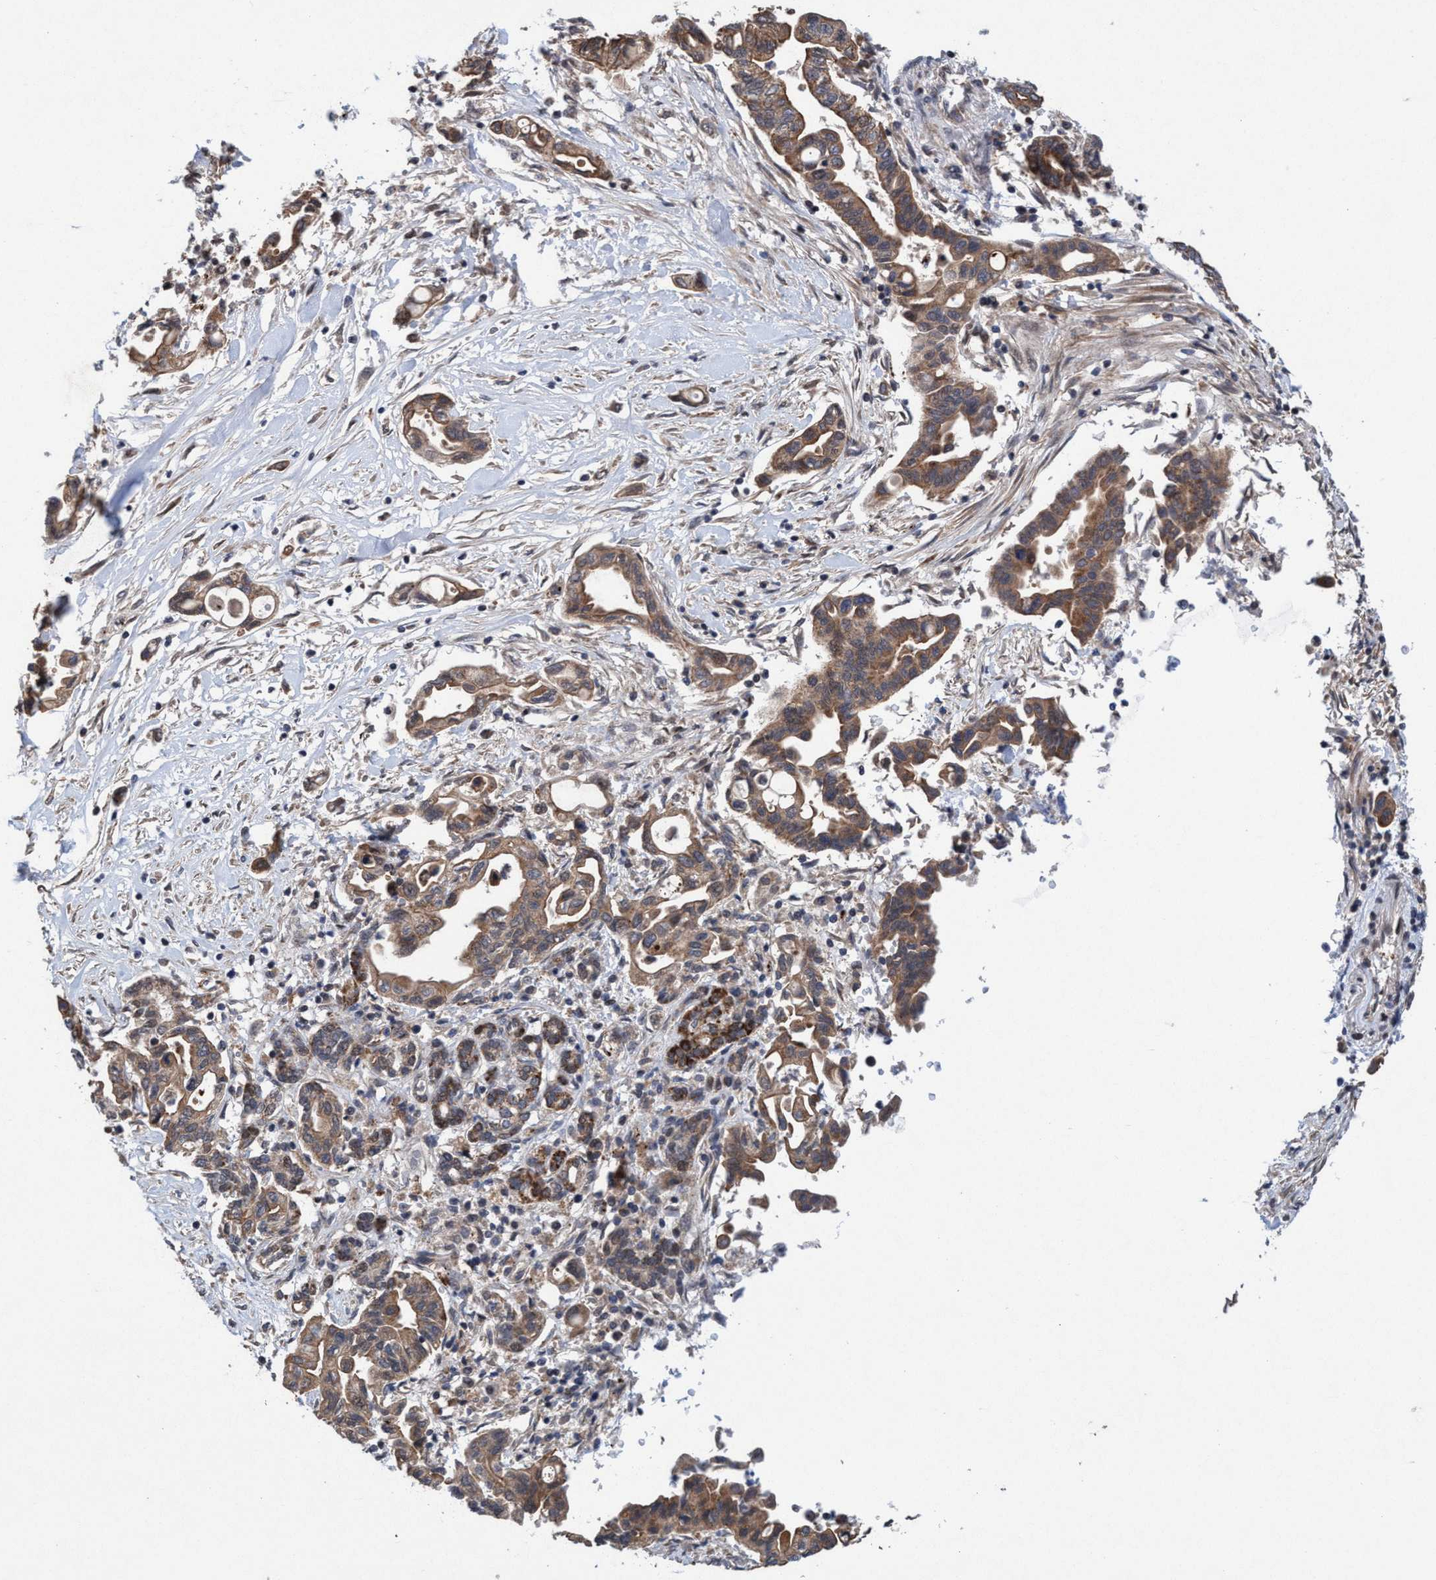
{"staining": {"intensity": "moderate", "quantity": ">75%", "location": "cytoplasmic/membranous"}, "tissue": "pancreatic cancer", "cell_type": "Tumor cells", "image_type": "cancer", "snomed": [{"axis": "morphology", "description": "Adenocarcinoma, NOS"}, {"axis": "topography", "description": "Pancreas"}], "caption": "This photomicrograph displays immunohistochemistry (IHC) staining of pancreatic adenocarcinoma, with medium moderate cytoplasmic/membranous positivity in approximately >75% of tumor cells.", "gene": "P2RY14", "patient": {"sex": "female", "age": 57}}